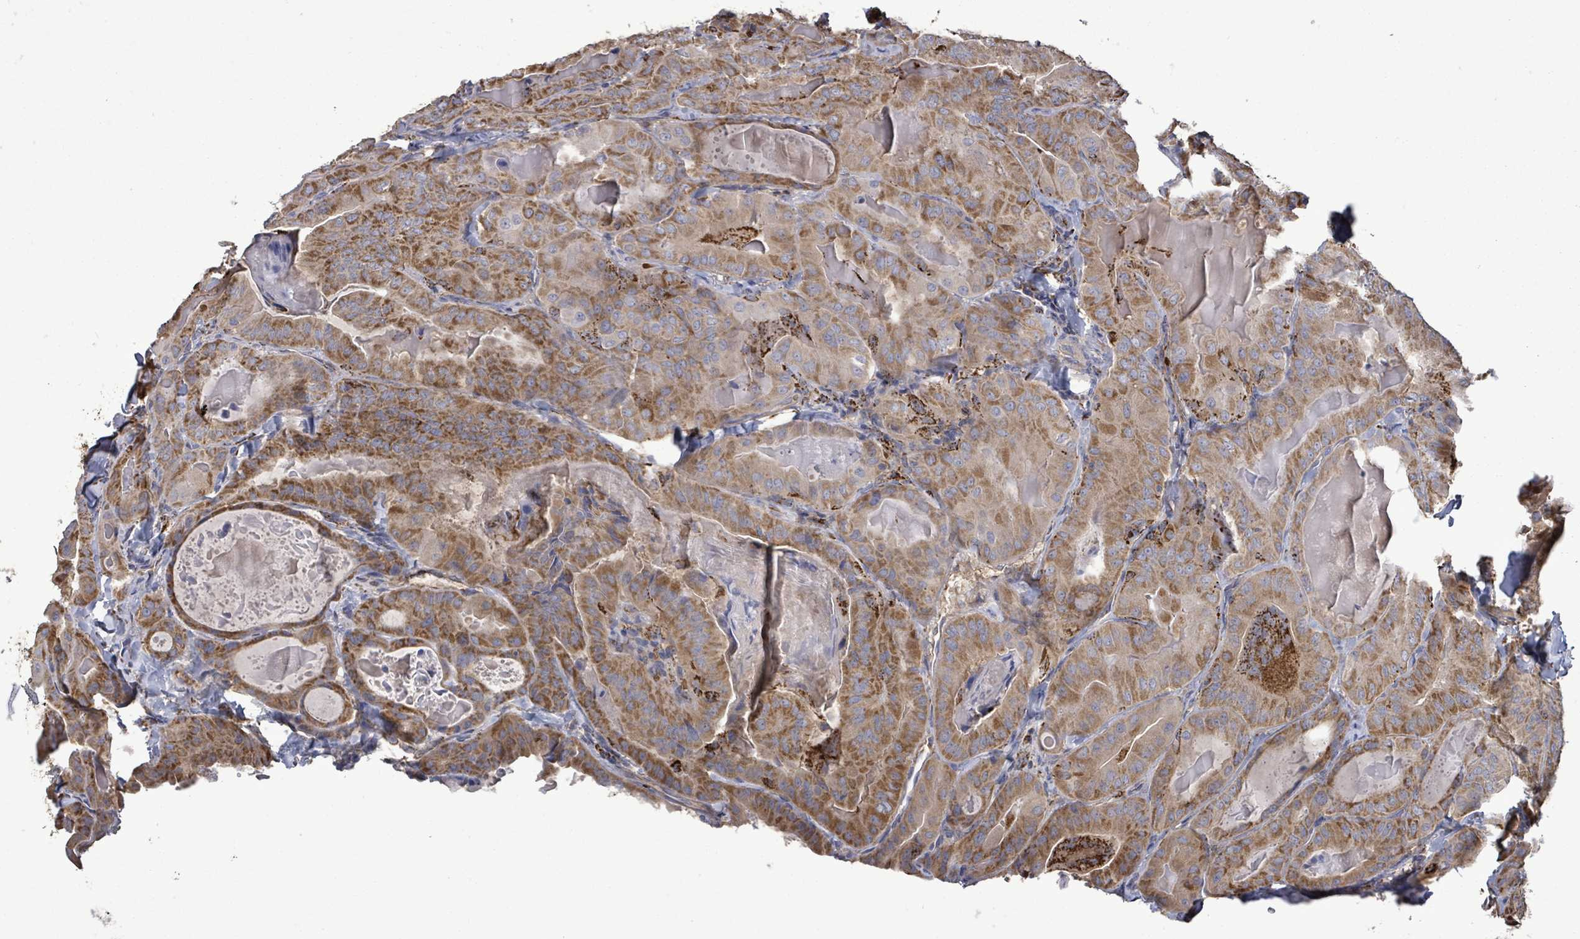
{"staining": {"intensity": "moderate", "quantity": ">75%", "location": "cytoplasmic/membranous"}, "tissue": "thyroid cancer", "cell_type": "Tumor cells", "image_type": "cancer", "snomed": [{"axis": "morphology", "description": "Papillary adenocarcinoma, NOS"}, {"axis": "topography", "description": "Thyroid gland"}], "caption": "Protein expression by immunohistochemistry demonstrates moderate cytoplasmic/membranous staining in about >75% of tumor cells in thyroid cancer.", "gene": "MTMR12", "patient": {"sex": "female", "age": 68}}